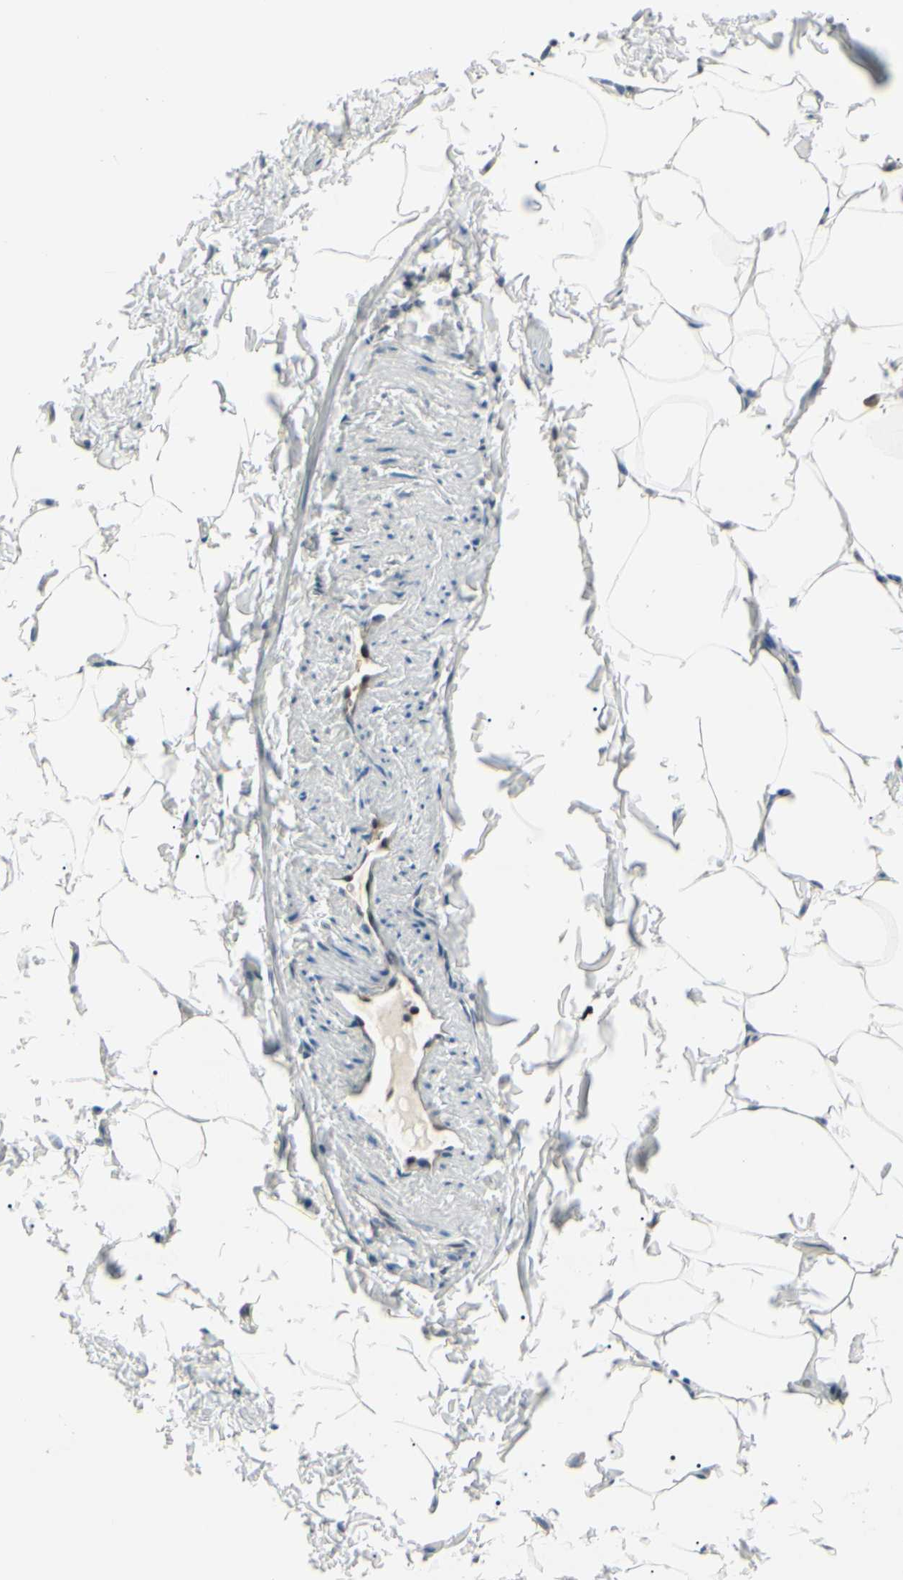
{"staining": {"intensity": "negative", "quantity": "none", "location": "none"}, "tissue": "adipose tissue", "cell_type": "Adipocytes", "image_type": "normal", "snomed": [{"axis": "morphology", "description": "Normal tissue, NOS"}, {"axis": "topography", "description": "Vascular tissue"}], "caption": "High magnification brightfield microscopy of benign adipose tissue stained with DAB (brown) and counterstained with hematoxylin (blue): adipocytes show no significant positivity.", "gene": "PGK1", "patient": {"sex": "male", "age": 41}}